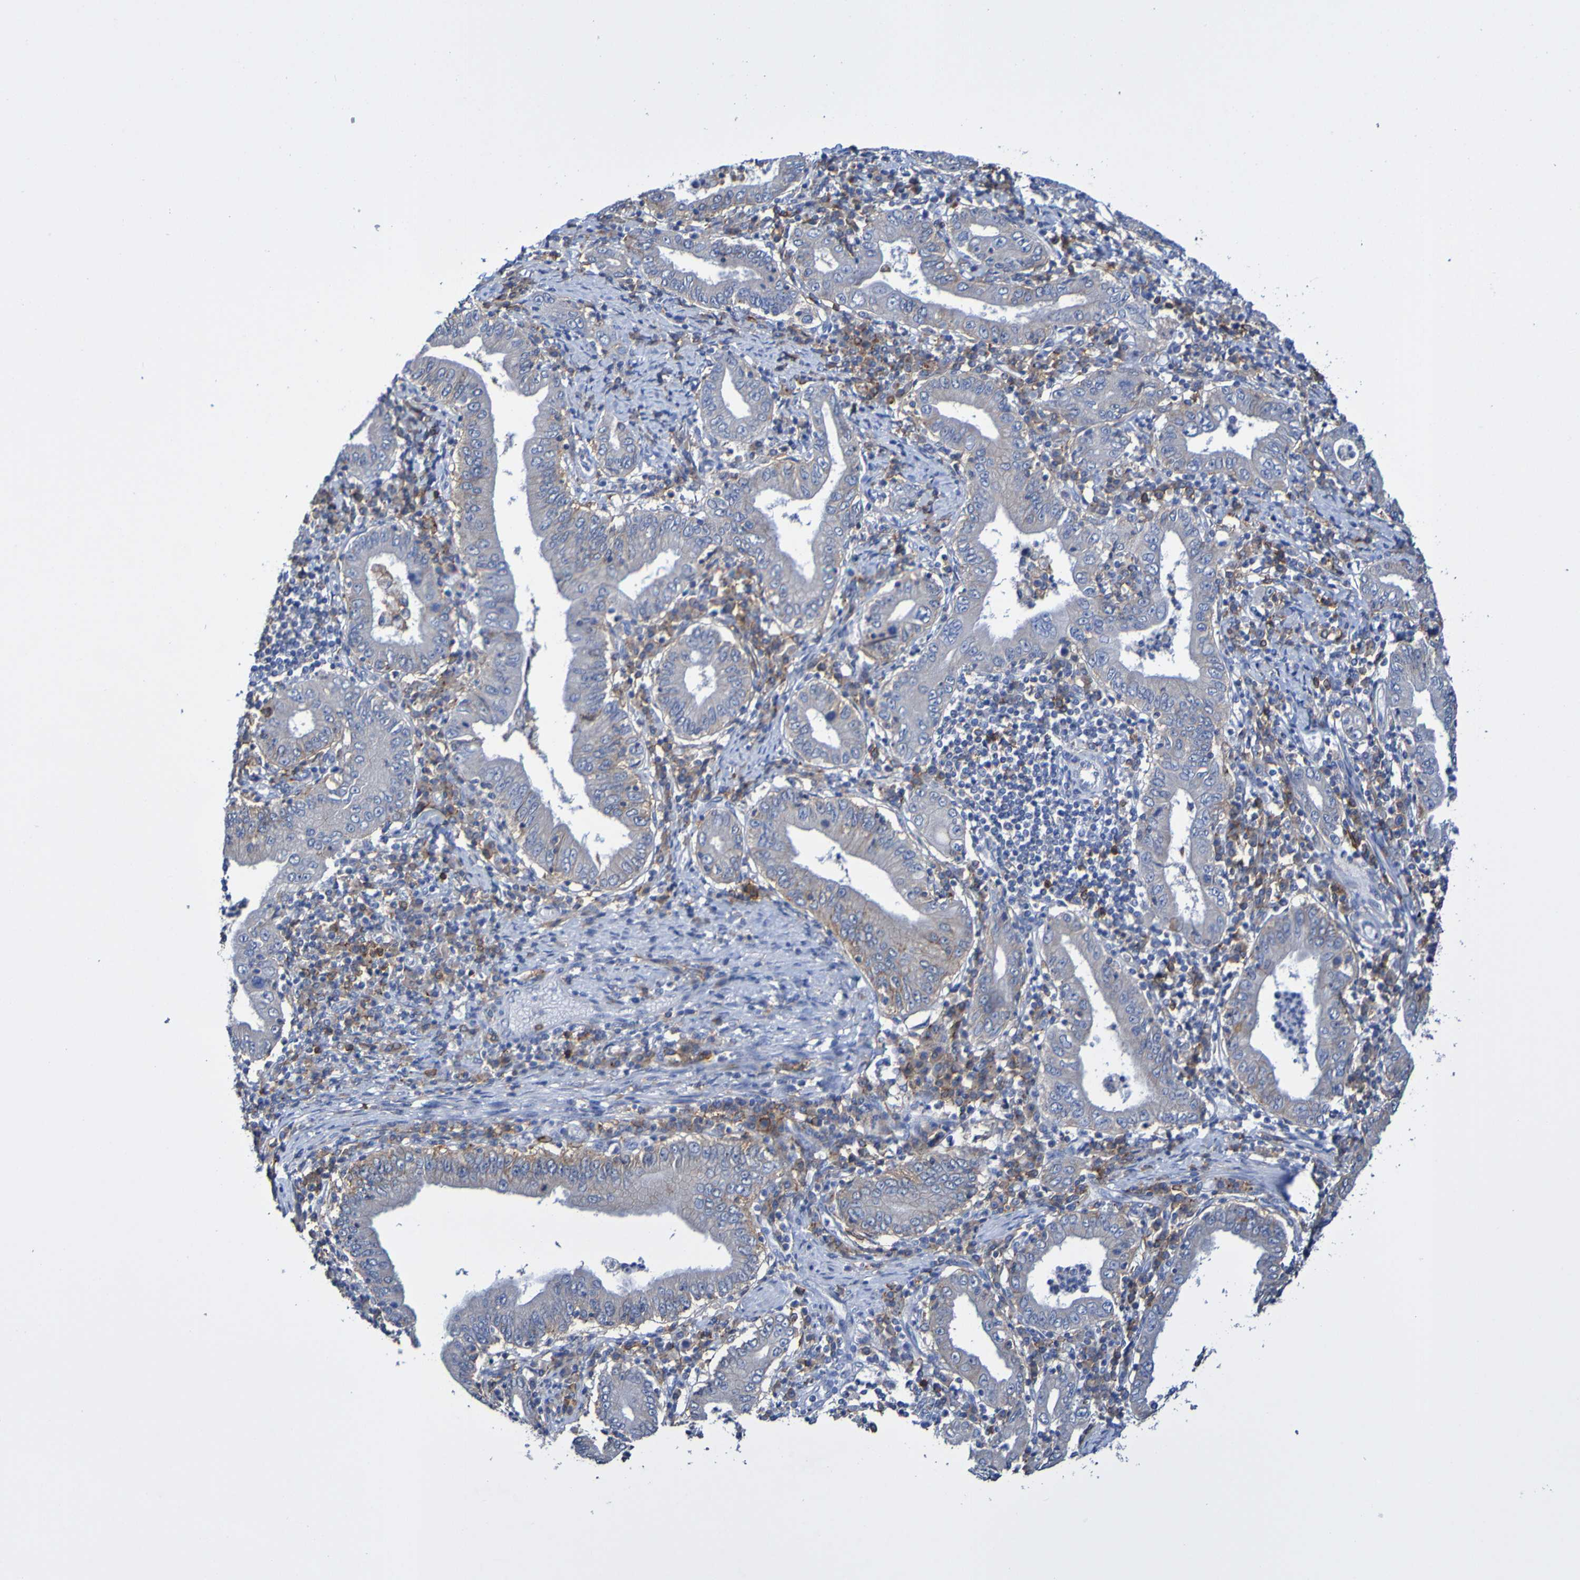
{"staining": {"intensity": "negative", "quantity": "none", "location": "none"}, "tissue": "stomach cancer", "cell_type": "Tumor cells", "image_type": "cancer", "snomed": [{"axis": "morphology", "description": "Normal tissue, NOS"}, {"axis": "morphology", "description": "Adenocarcinoma, NOS"}, {"axis": "topography", "description": "Esophagus"}, {"axis": "topography", "description": "Stomach, upper"}, {"axis": "topography", "description": "Peripheral nerve tissue"}], "caption": "Protein analysis of adenocarcinoma (stomach) demonstrates no significant staining in tumor cells.", "gene": "SLC3A2", "patient": {"sex": "male", "age": 62}}